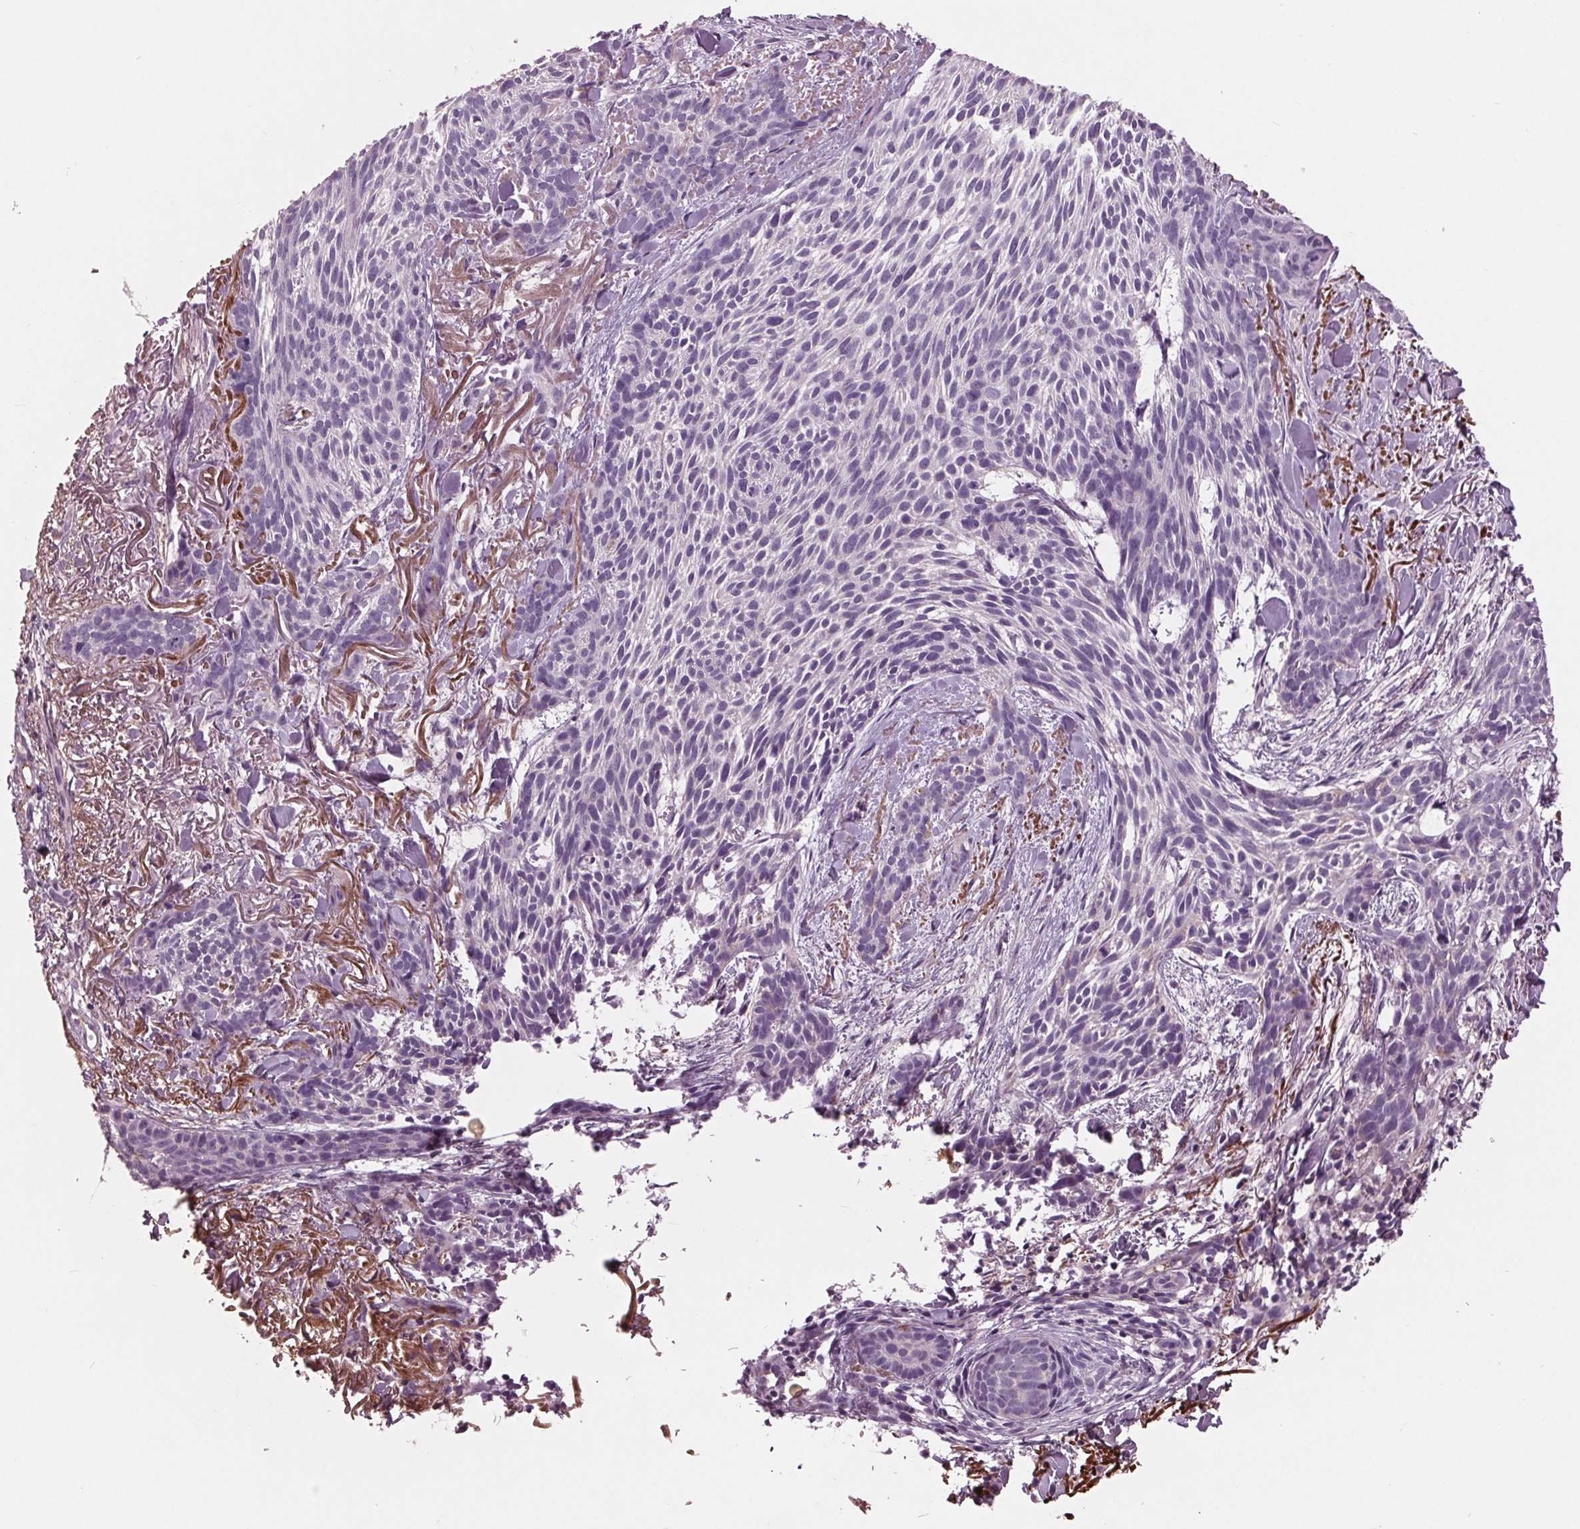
{"staining": {"intensity": "negative", "quantity": "none", "location": "none"}, "tissue": "skin cancer", "cell_type": "Tumor cells", "image_type": "cancer", "snomed": [{"axis": "morphology", "description": "Basal cell carcinoma"}, {"axis": "topography", "description": "Skin"}], "caption": "Skin cancer was stained to show a protein in brown. There is no significant staining in tumor cells.", "gene": "C6", "patient": {"sex": "female", "age": 78}}